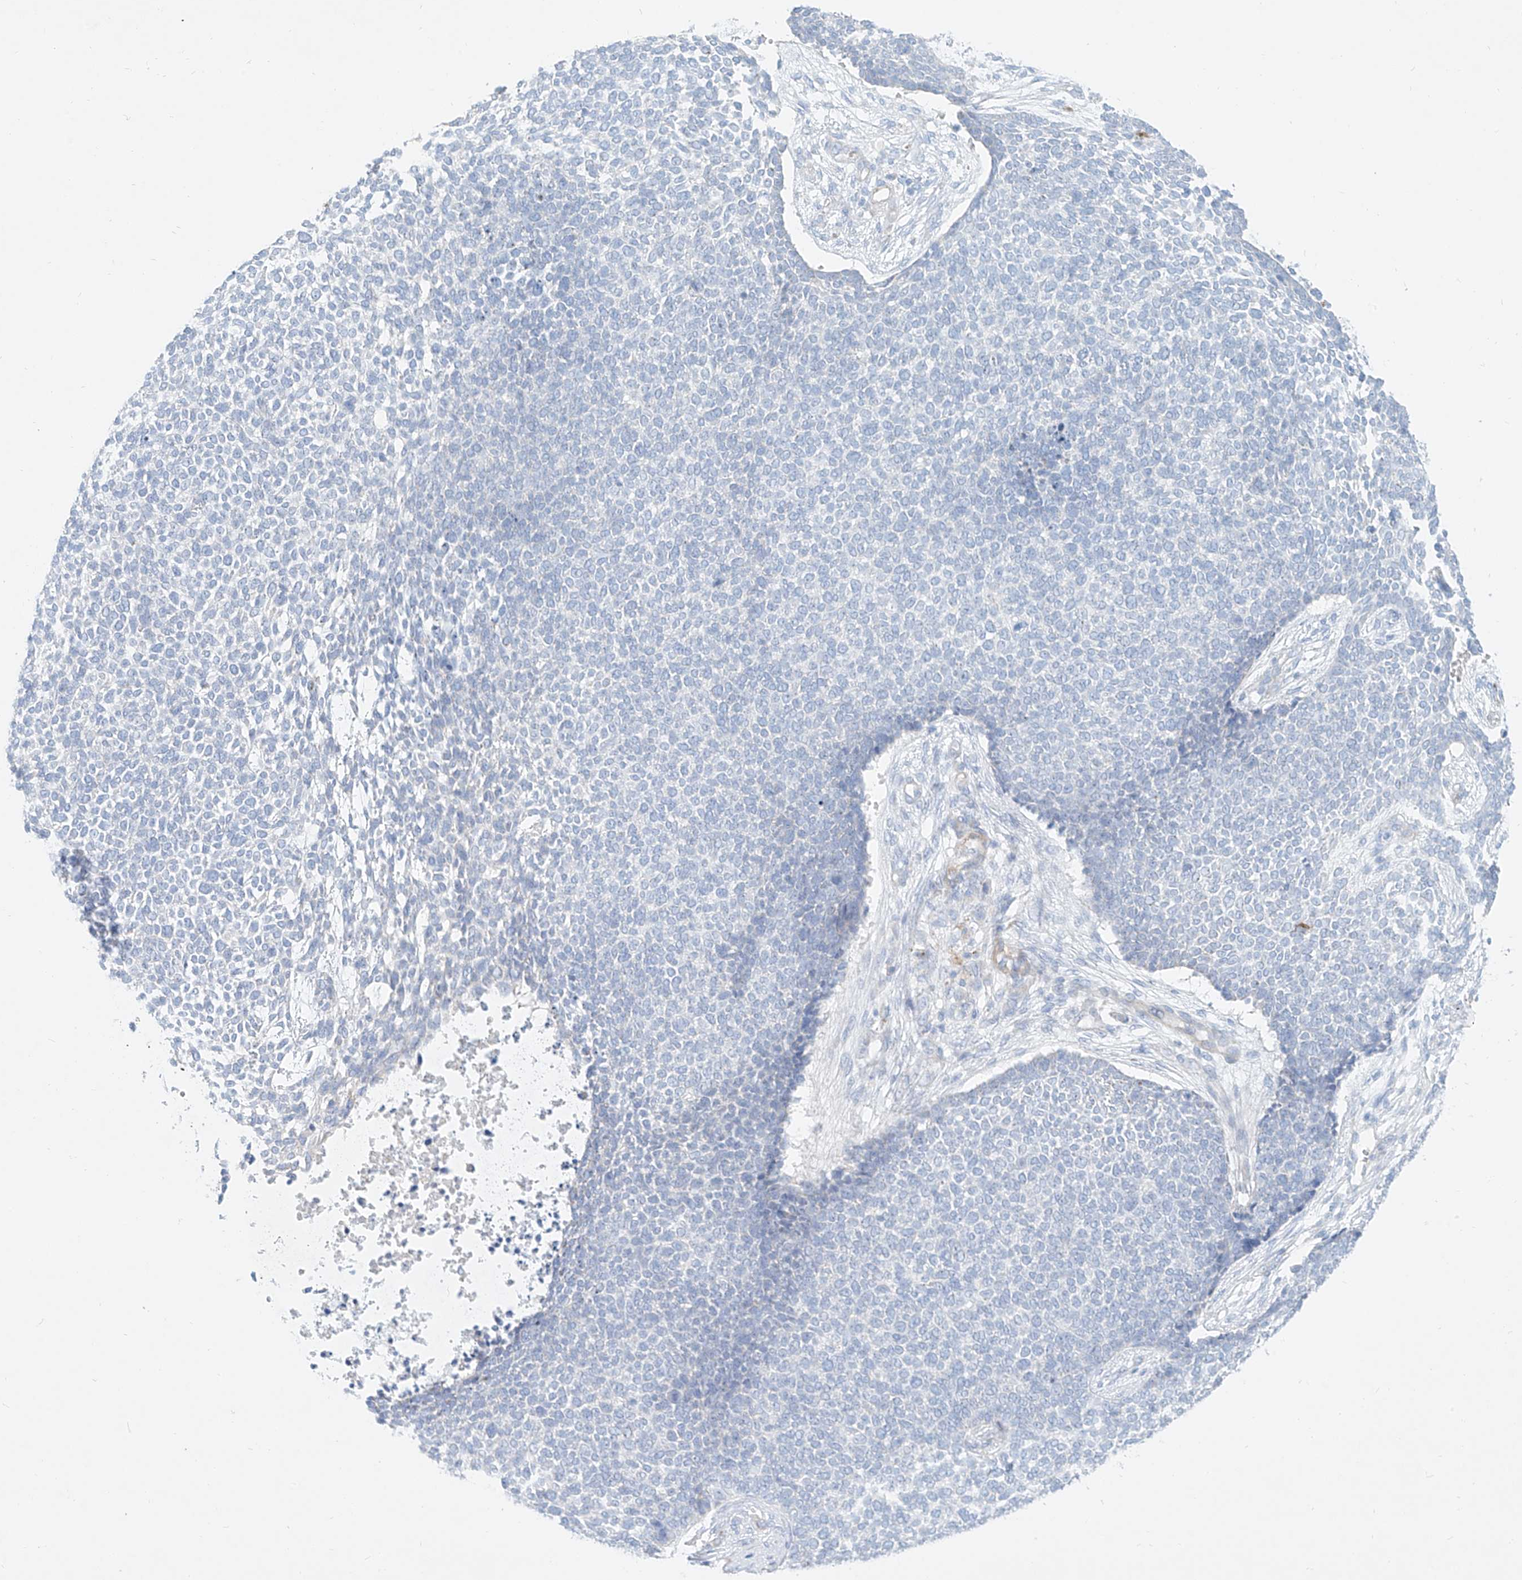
{"staining": {"intensity": "negative", "quantity": "none", "location": "none"}, "tissue": "skin cancer", "cell_type": "Tumor cells", "image_type": "cancer", "snomed": [{"axis": "morphology", "description": "Basal cell carcinoma"}, {"axis": "topography", "description": "Skin"}], "caption": "A micrograph of human basal cell carcinoma (skin) is negative for staining in tumor cells.", "gene": "AJM1", "patient": {"sex": "female", "age": 84}}